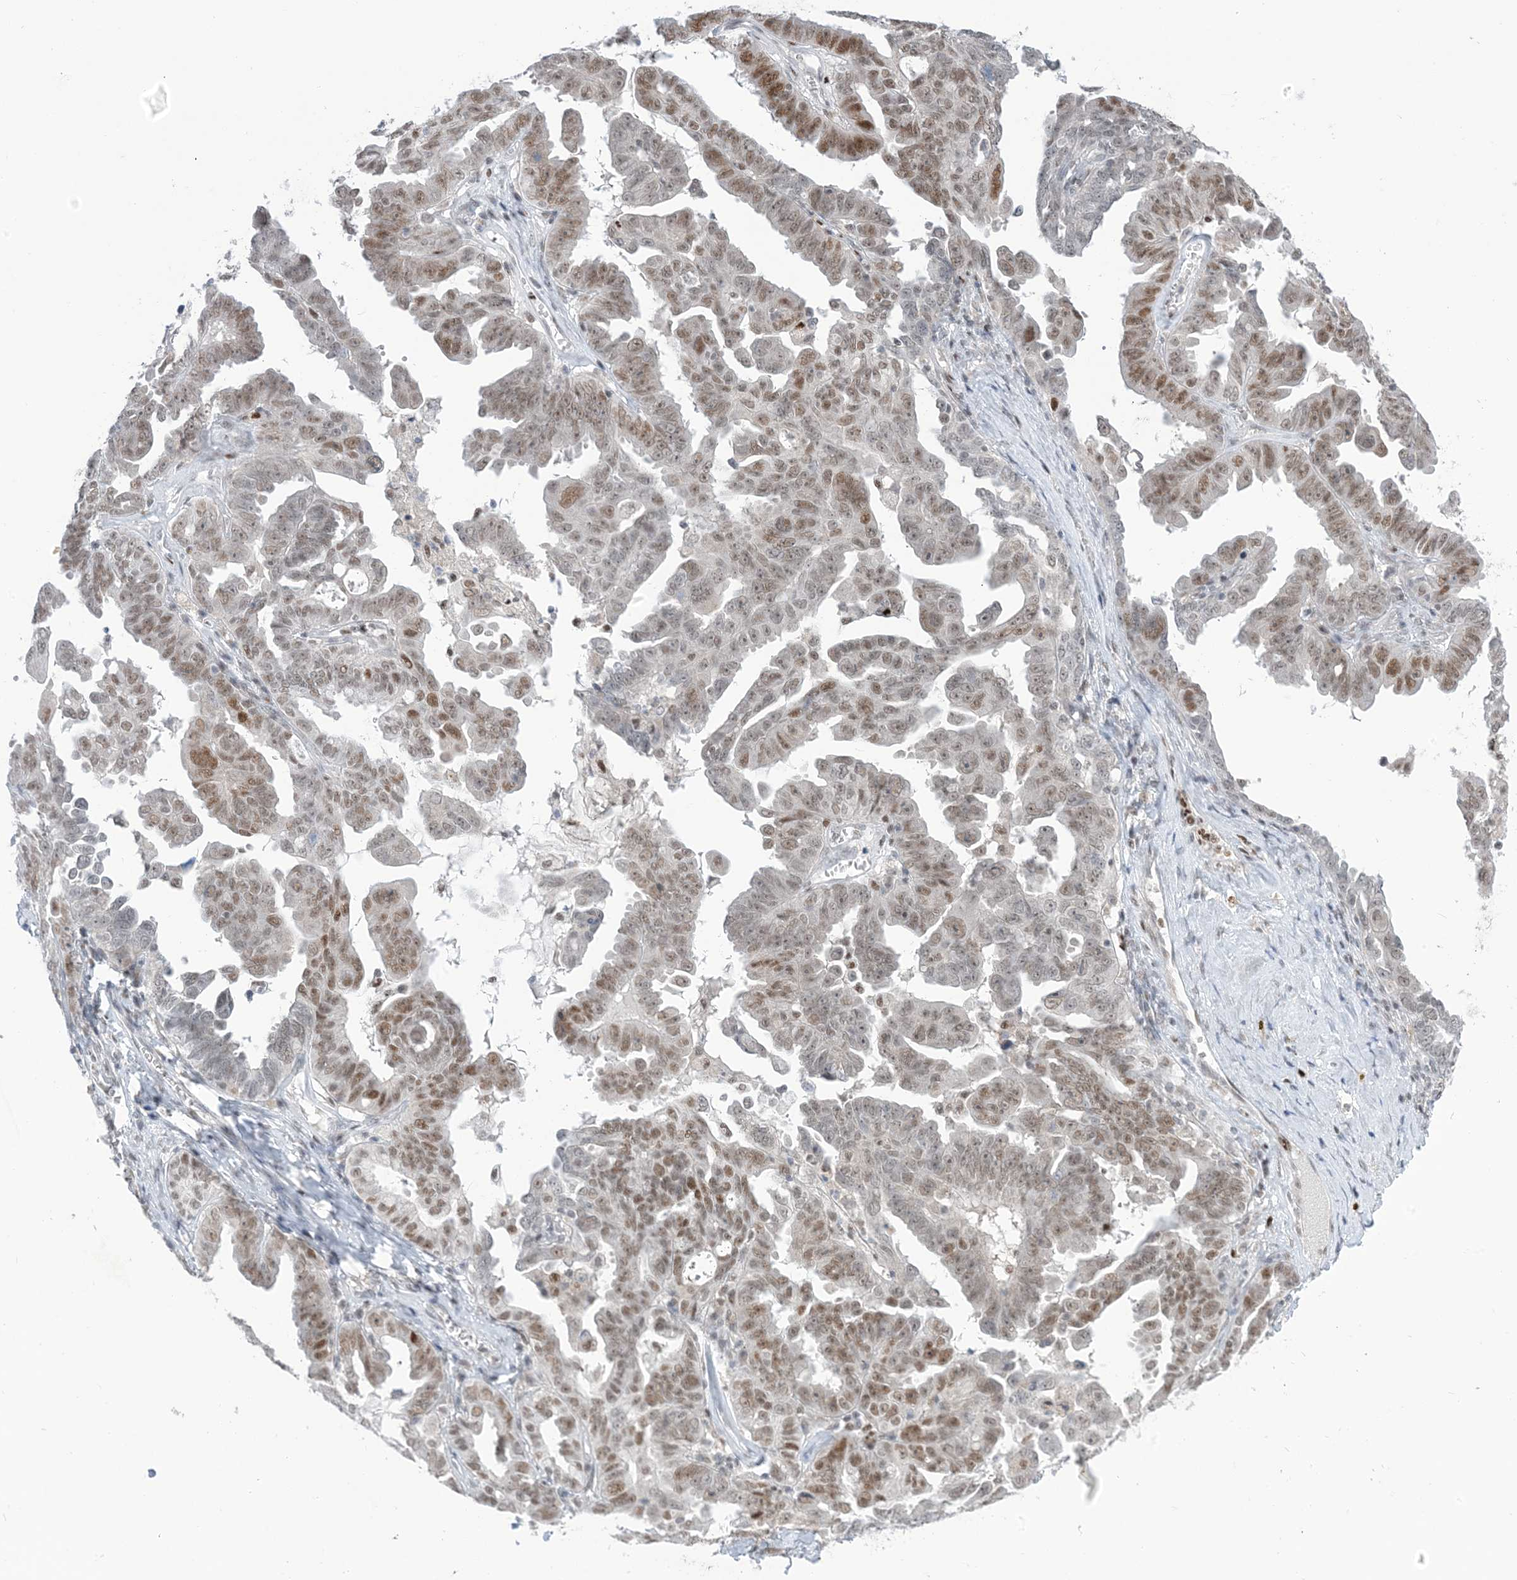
{"staining": {"intensity": "moderate", "quantity": "25%-75%", "location": "nuclear"}, "tissue": "ovarian cancer", "cell_type": "Tumor cells", "image_type": "cancer", "snomed": [{"axis": "morphology", "description": "Carcinoma, endometroid"}, {"axis": "topography", "description": "Ovary"}], "caption": "A photomicrograph of human ovarian cancer (endometroid carcinoma) stained for a protein exhibits moderate nuclear brown staining in tumor cells.", "gene": "TFPT", "patient": {"sex": "female", "age": 62}}